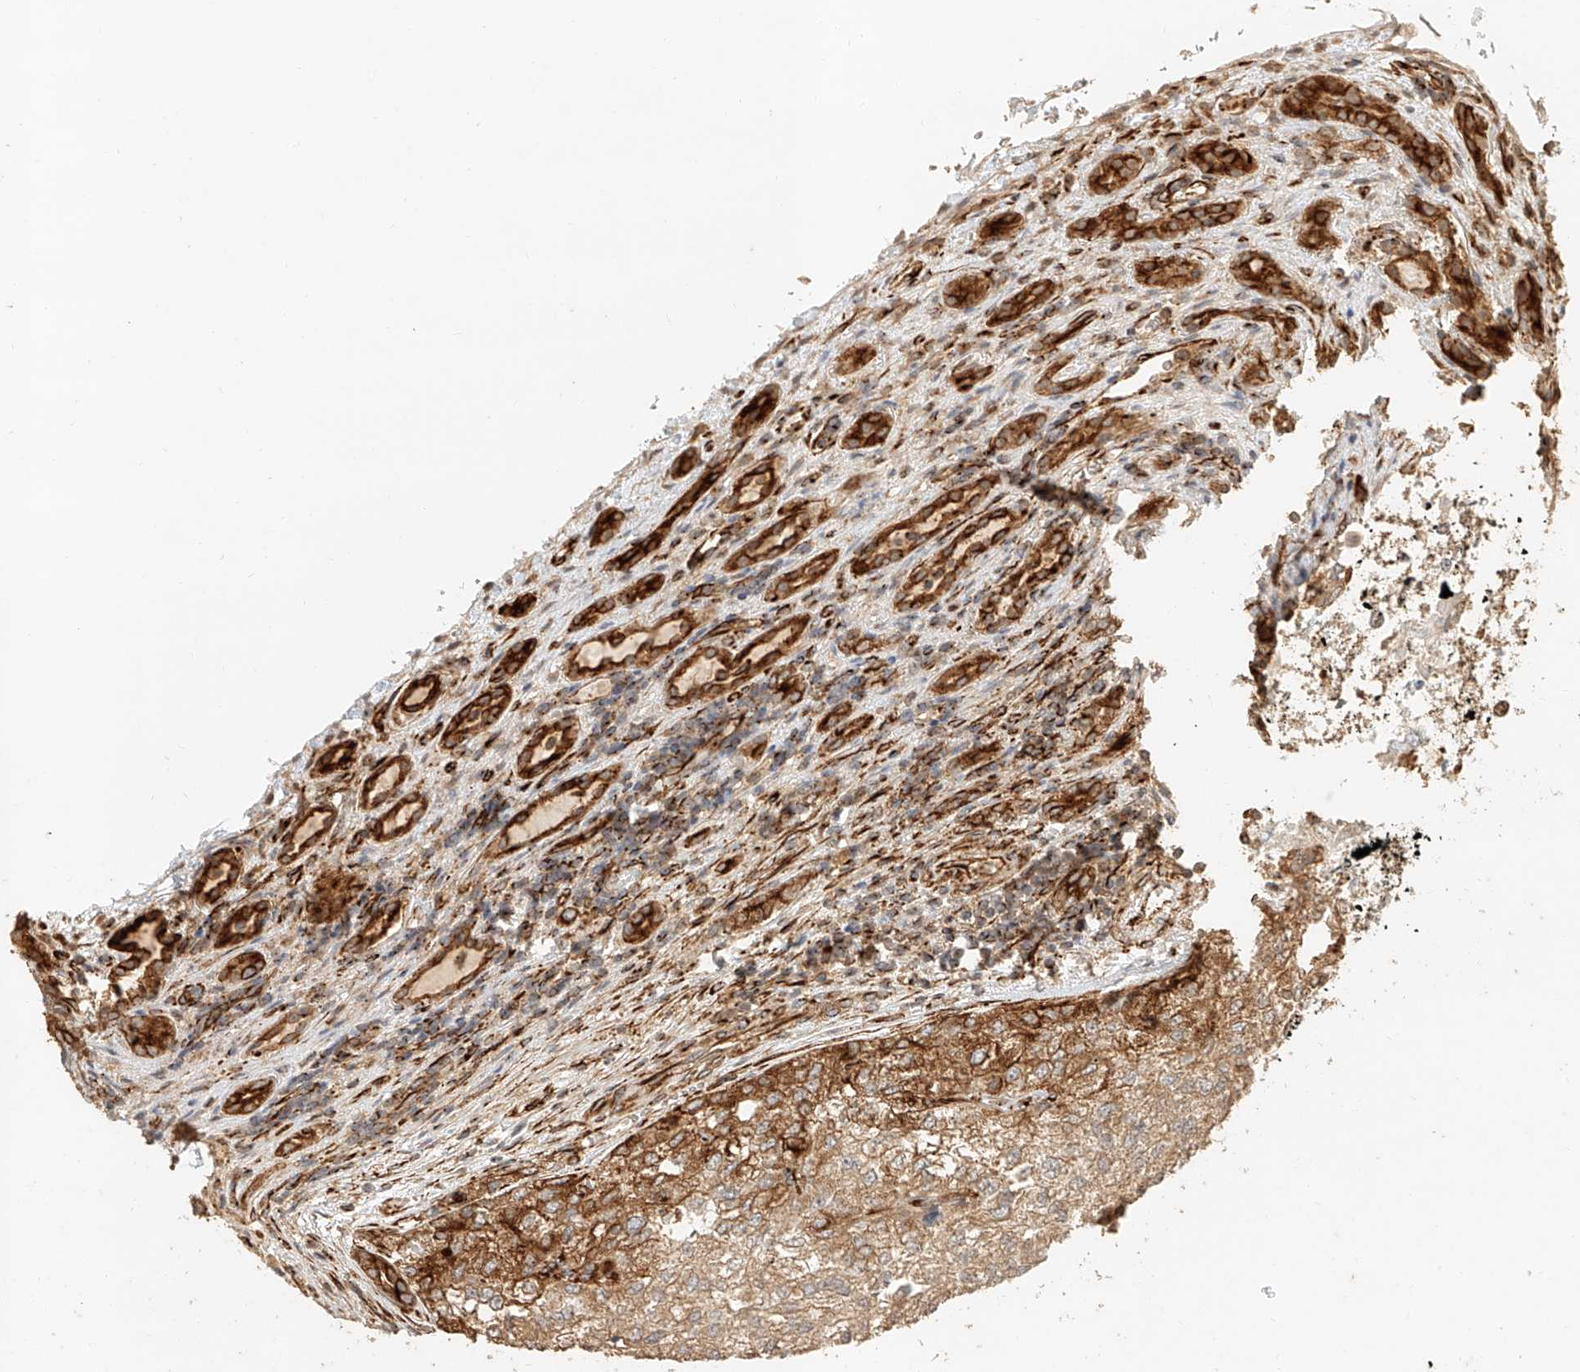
{"staining": {"intensity": "moderate", "quantity": "<25%", "location": "cytoplasmic/membranous"}, "tissue": "renal cancer", "cell_type": "Tumor cells", "image_type": "cancer", "snomed": [{"axis": "morphology", "description": "Adenocarcinoma, NOS"}, {"axis": "topography", "description": "Kidney"}], "caption": "Renal cancer (adenocarcinoma) stained for a protein (brown) exhibits moderate cytoplasmic/membranous positive positivity in approximately <25% of tumor cells.", "gene": "NAP1L1", "patient": {"sex": "female", "age": 54}}